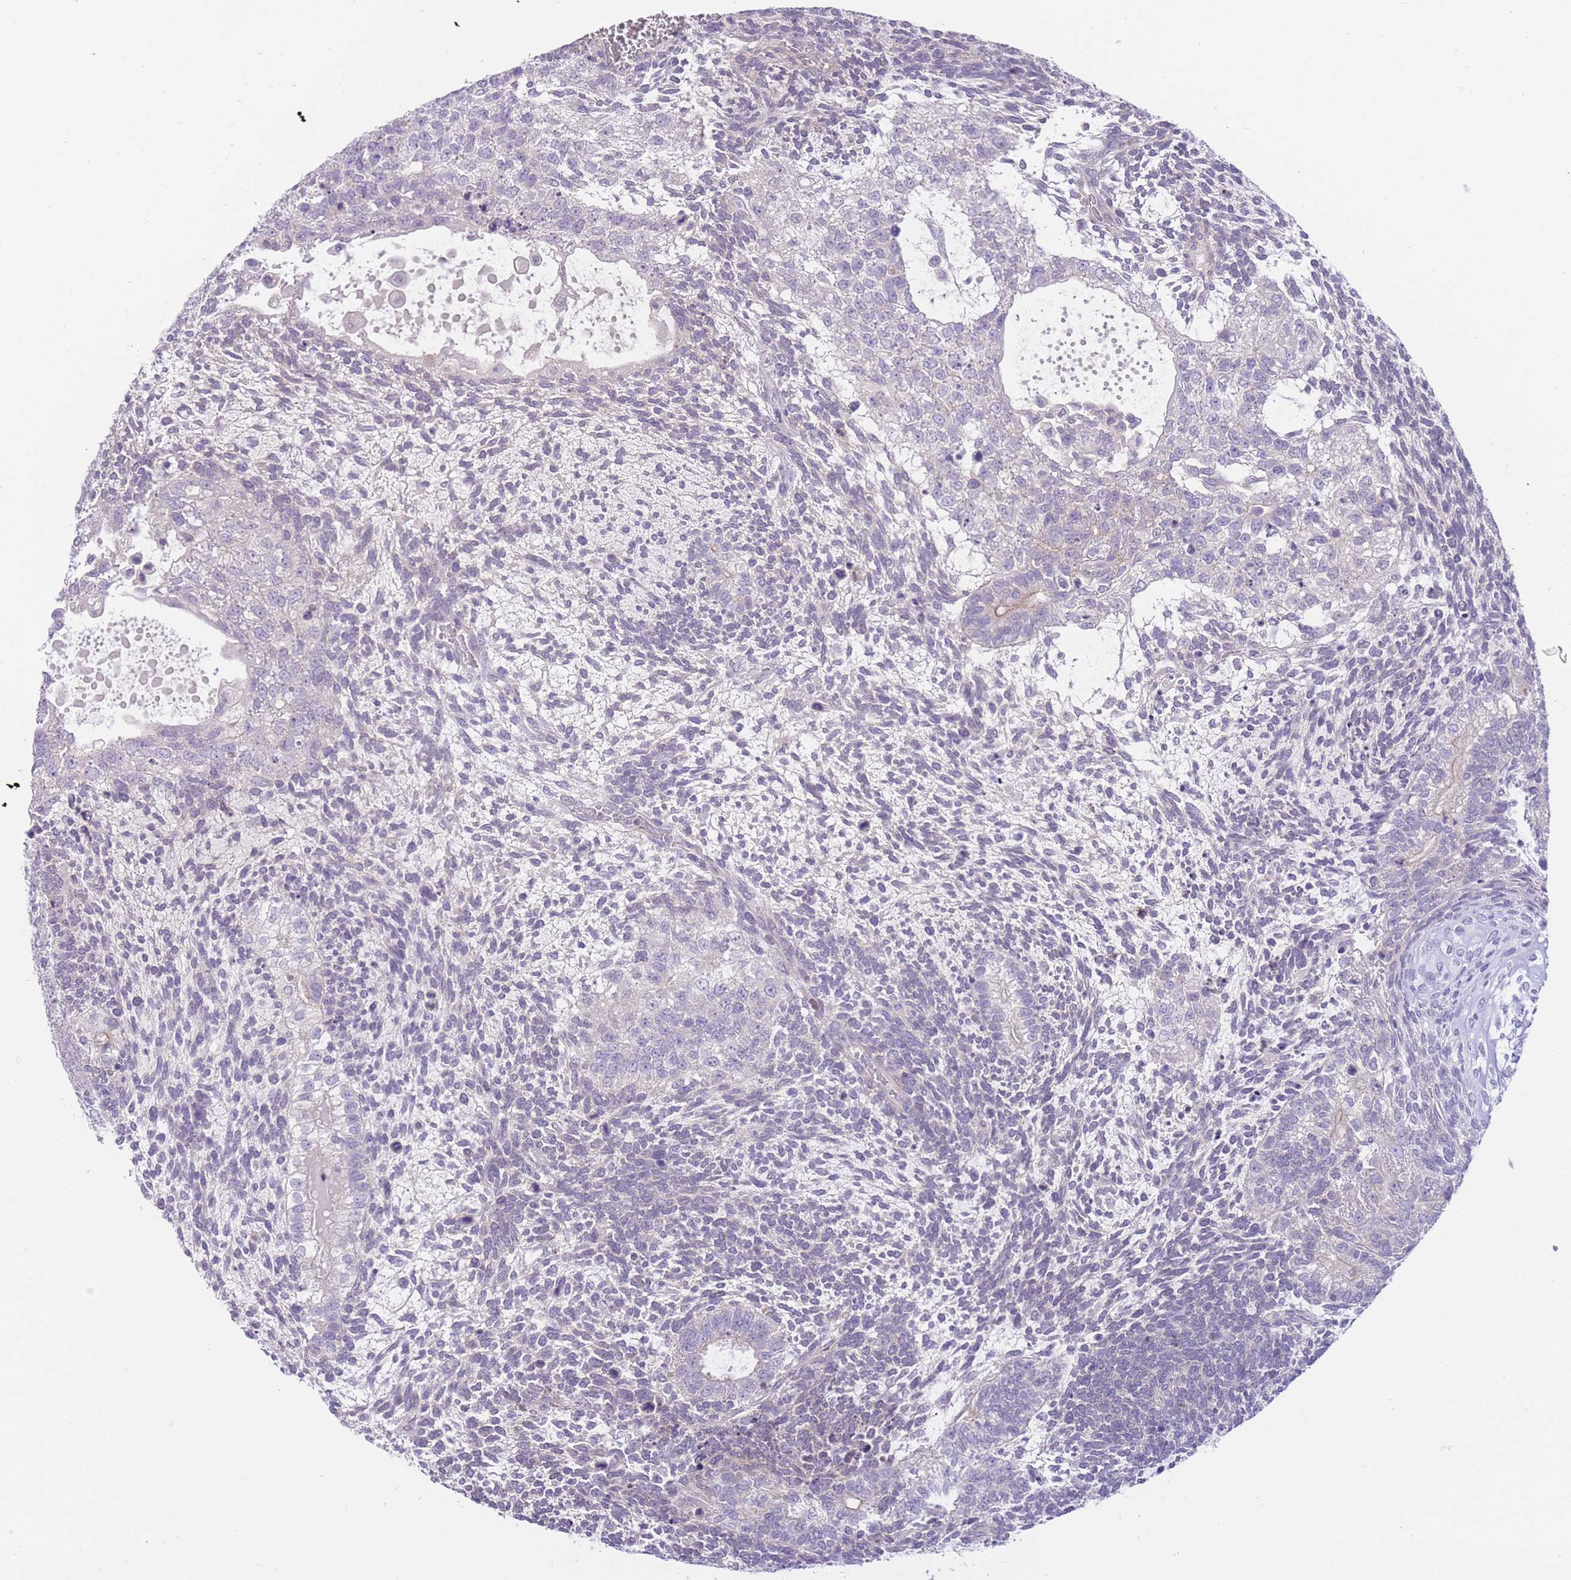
{"staining": {"intensity": "negative", "quantity": "none", "location": "none"}, "tissue": "testis cancer", "cell_type": "Tumor cells", "image_type": "cancer", "snomed": [{"axis": "morphology", "description": "Carcinoma, Embryonal, NOS"}, {"axis": "topography", "description": "Testis"}], "caption": "A photomicrograph of human embryonal carcinoma (testis) is negative for staining in tumor cells.", "gene": "OR11H12", "patient": {"sex": "male", "age": 23}}